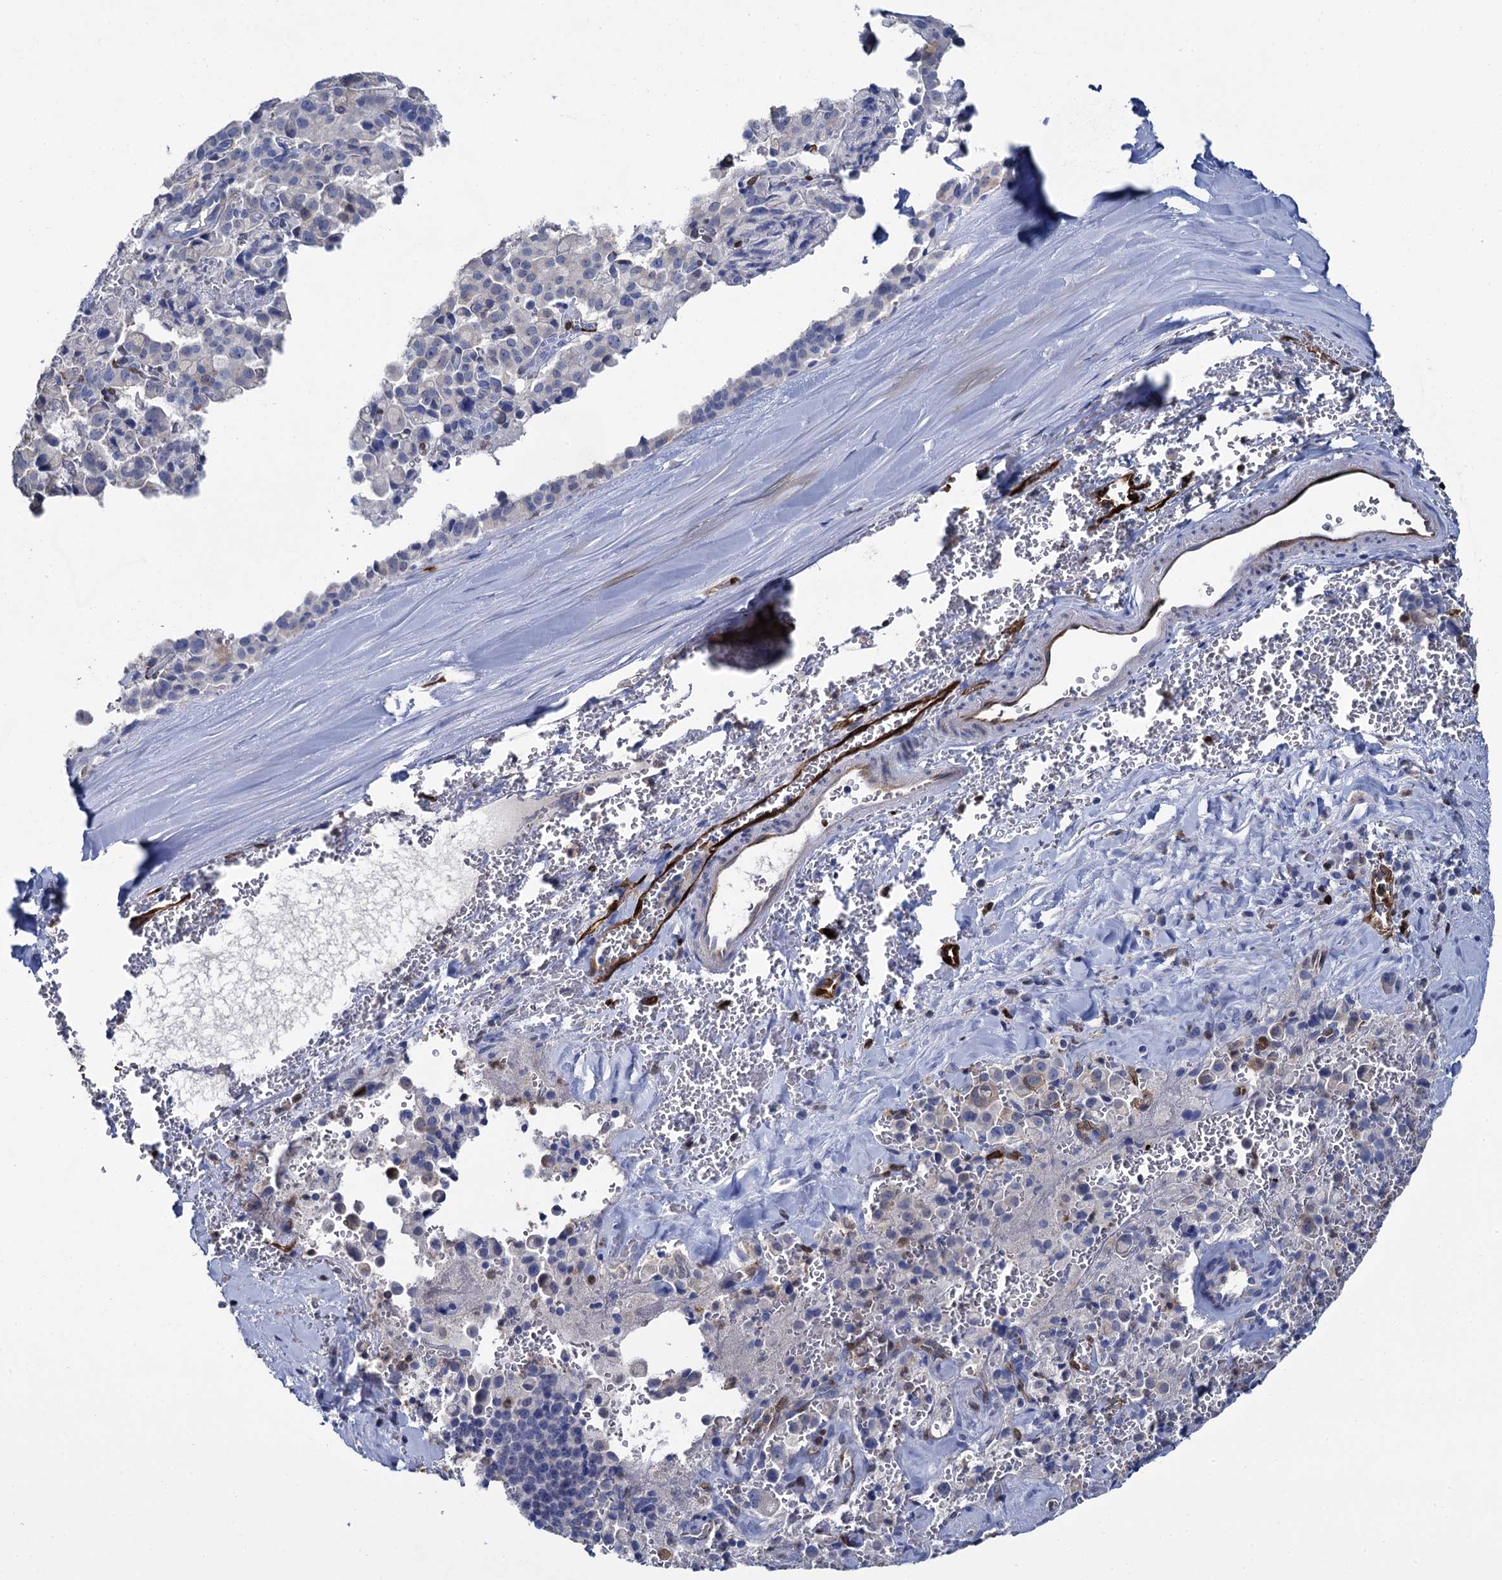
{"staining": {"intensity": "negative", "quantity": "none", "location": "none"}, "tissue": "pancreatic cancer", "cell_type": "Tumor cells", "image_type": "cancer", "snomed": [{"axis": "morphology", "description": "Adenocarcinoma, NOS"}, {"axis": "topography", "description": "Pancreas"}], "caption": "Tumor cells show no significant positivity in pancreatic cancer (adenocarcinoma).", "gene": "FABP5", "patient": {"sex": "male", "age": 65}}